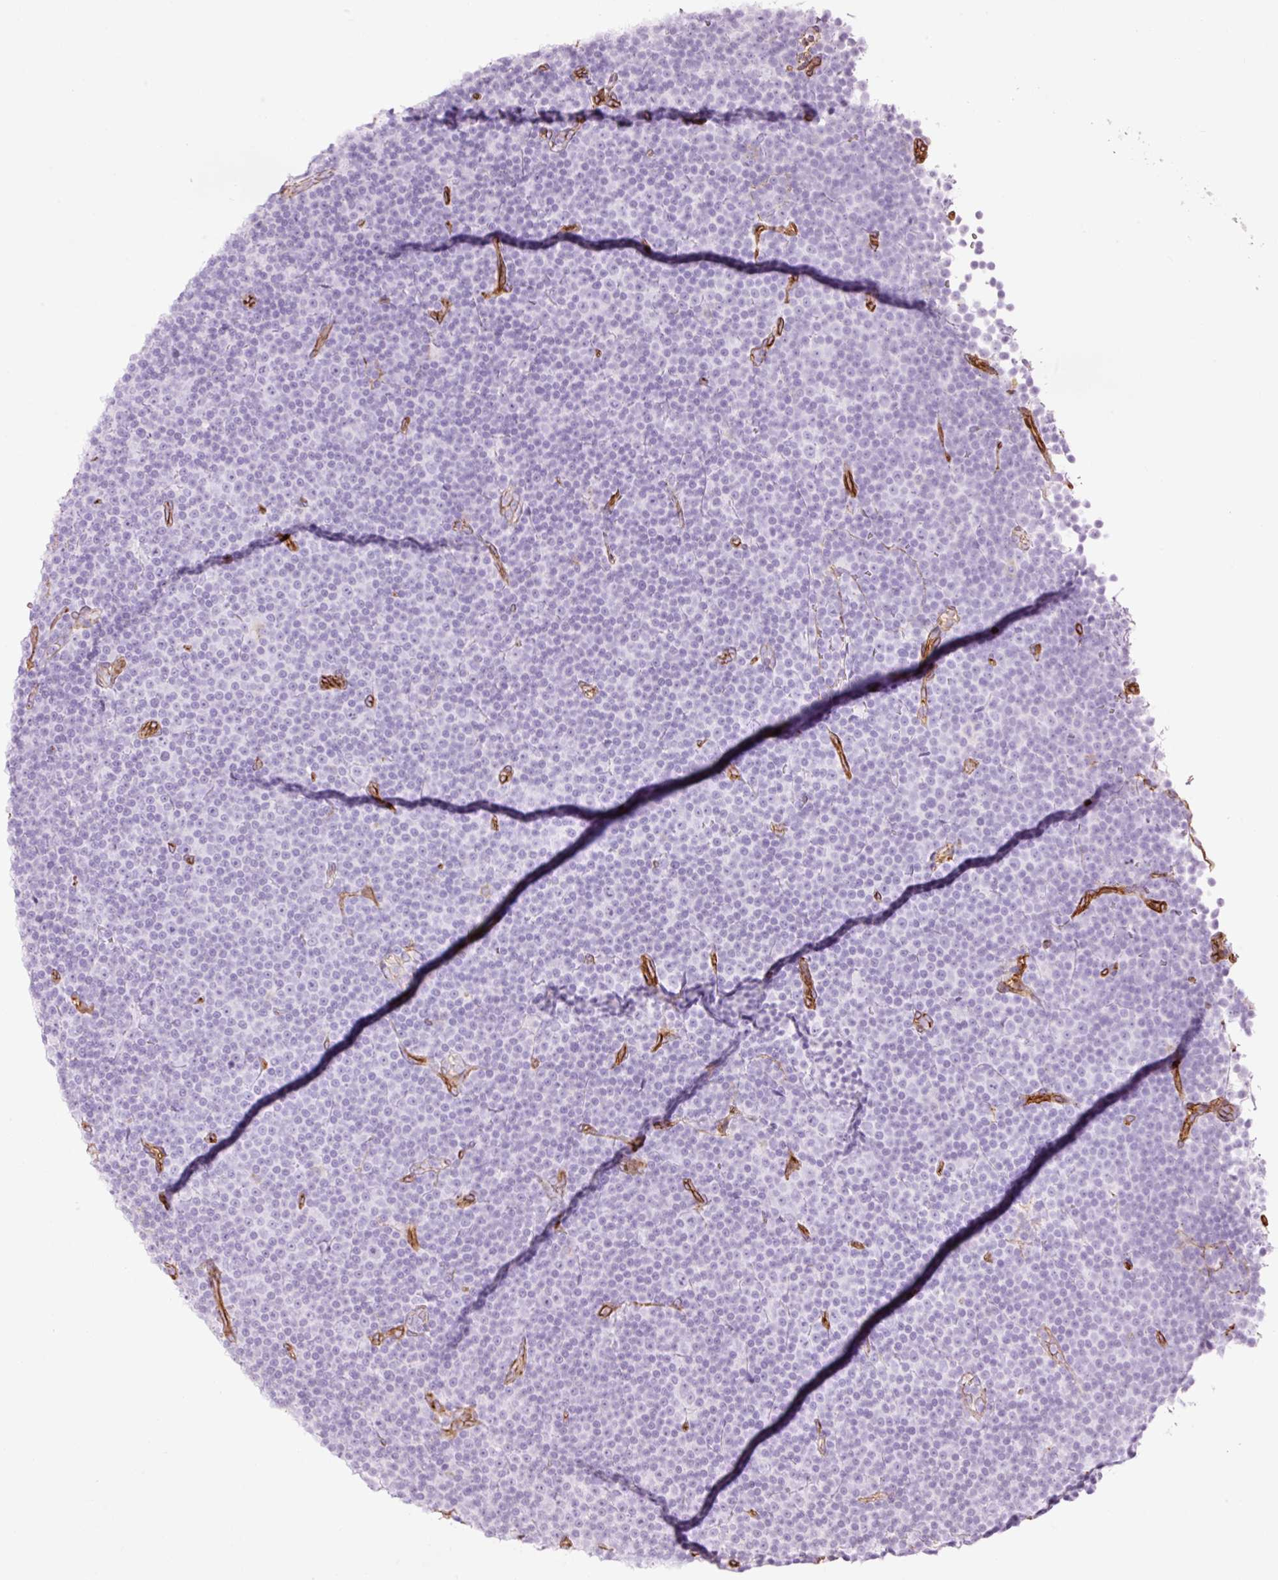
{"staining": {"intensity": "negative", "quantity": "none", "location": "none"}, "tissue": "lymphoma", "cell_type": "Tumor cells", "image_type": "cancer", "snomed": [{"axis": "morphology", "description": "Malignant lymphoma, non-Hodgkin's type, Low grade"}, {"axis": "topography", "description": "Lymph node"}], "caption": "Immunohistochemistry (IHC) of lymphoma displays no staining in tumor cells. (Stains: DAB immunohistochemistry (IHC) with hematoxylin counter stain, Microscopy: brightfield microscopy at high magnification).", "gene": "CAV1", "patient": {"sex": "female", "age": 67}}